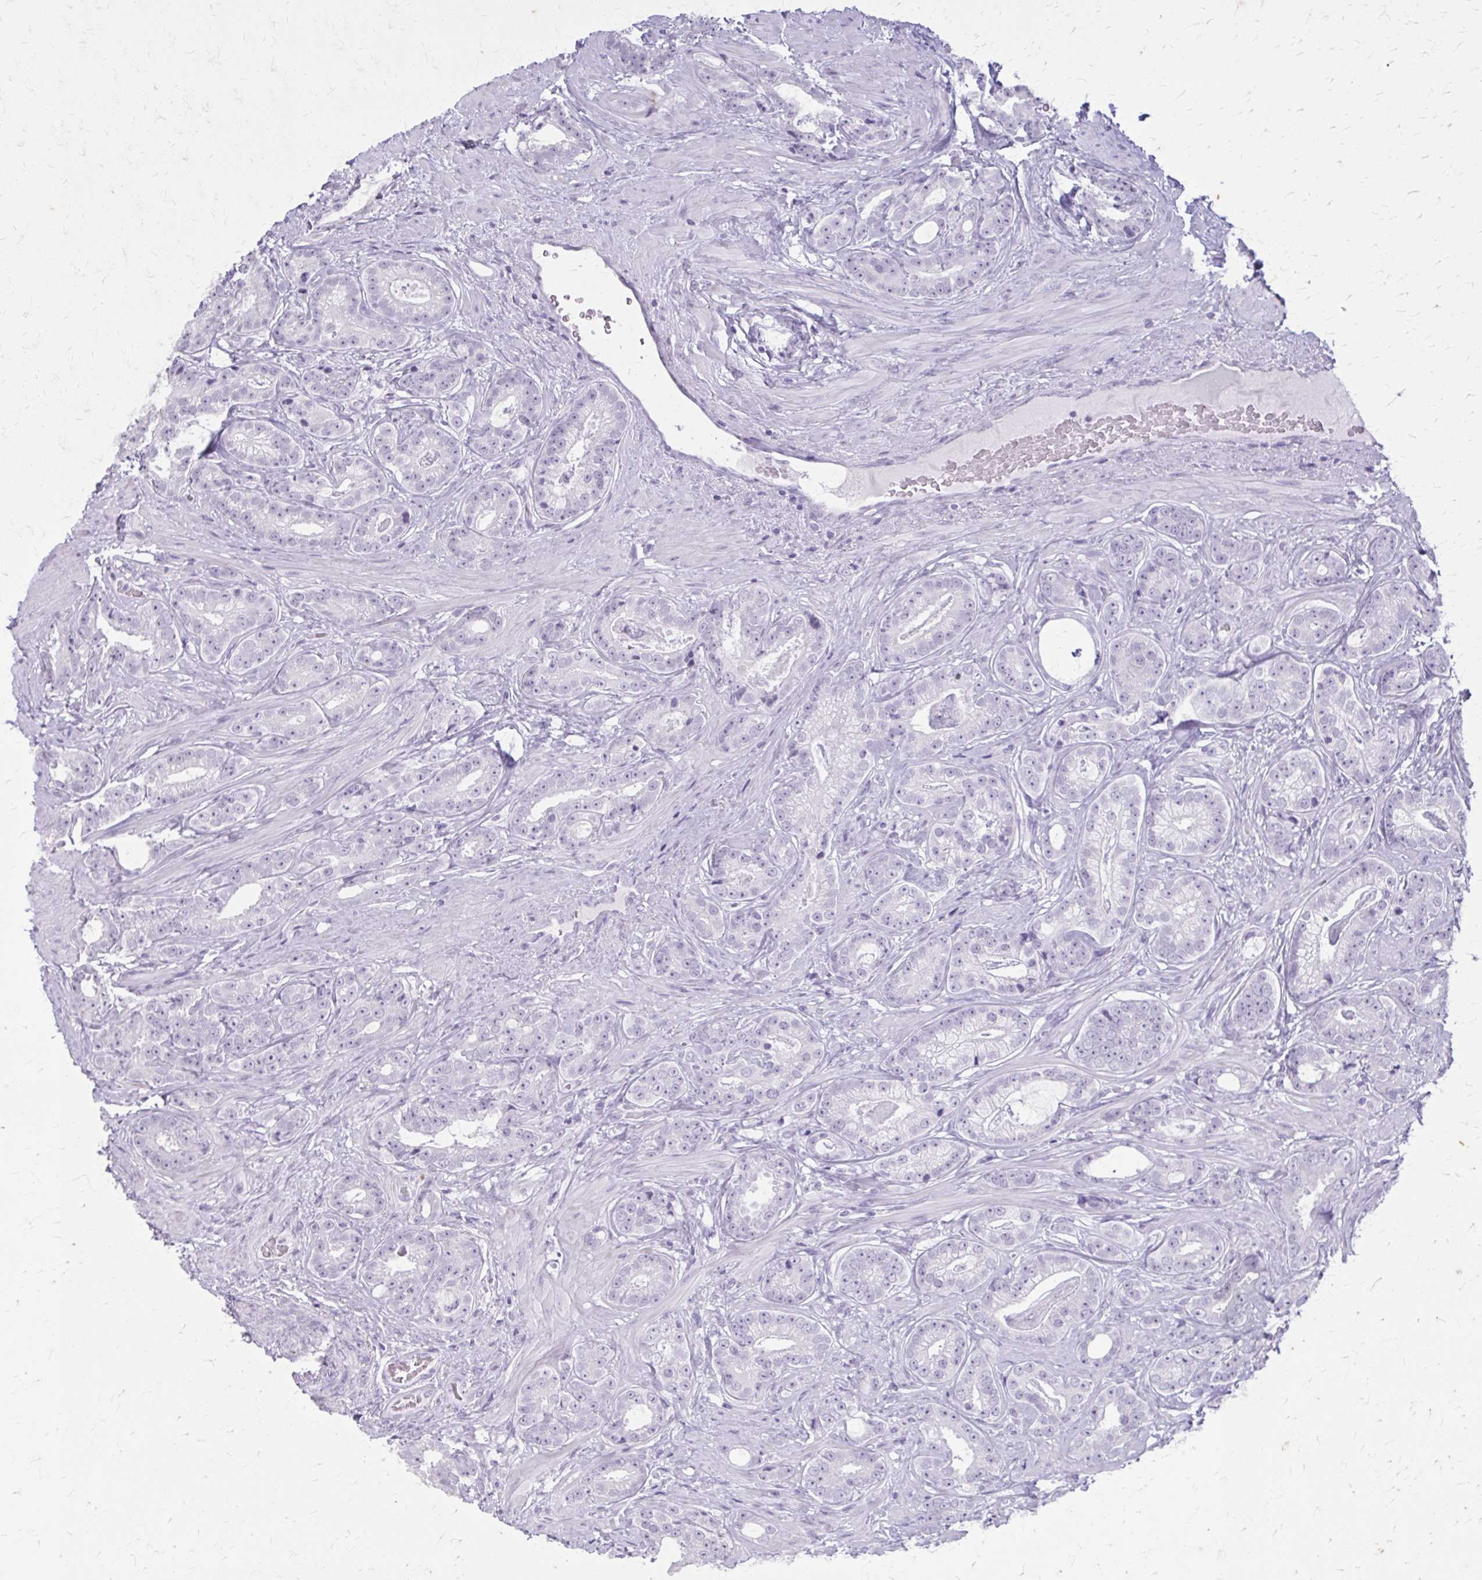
{"staining": {"intensity": "negative", "quantity": "none", "location": "none"}, "tissue": "prostate cancer", "cell_type": "Tumor cells", "image_type": "cancer", "snomed": [{"axis": "morphology", "description": "Adenocarcinoma, Low grade"}, {"axis": "topography", "description": "Prostate"}], "caption": "This is a photomicrograph of immunohistochemistry staining of prostate cancer, which shows no expression in tumor cells. Nuclei are stained in blue.", "gene": "KRT5", "patient": {"sex": "male", "age": 61}}